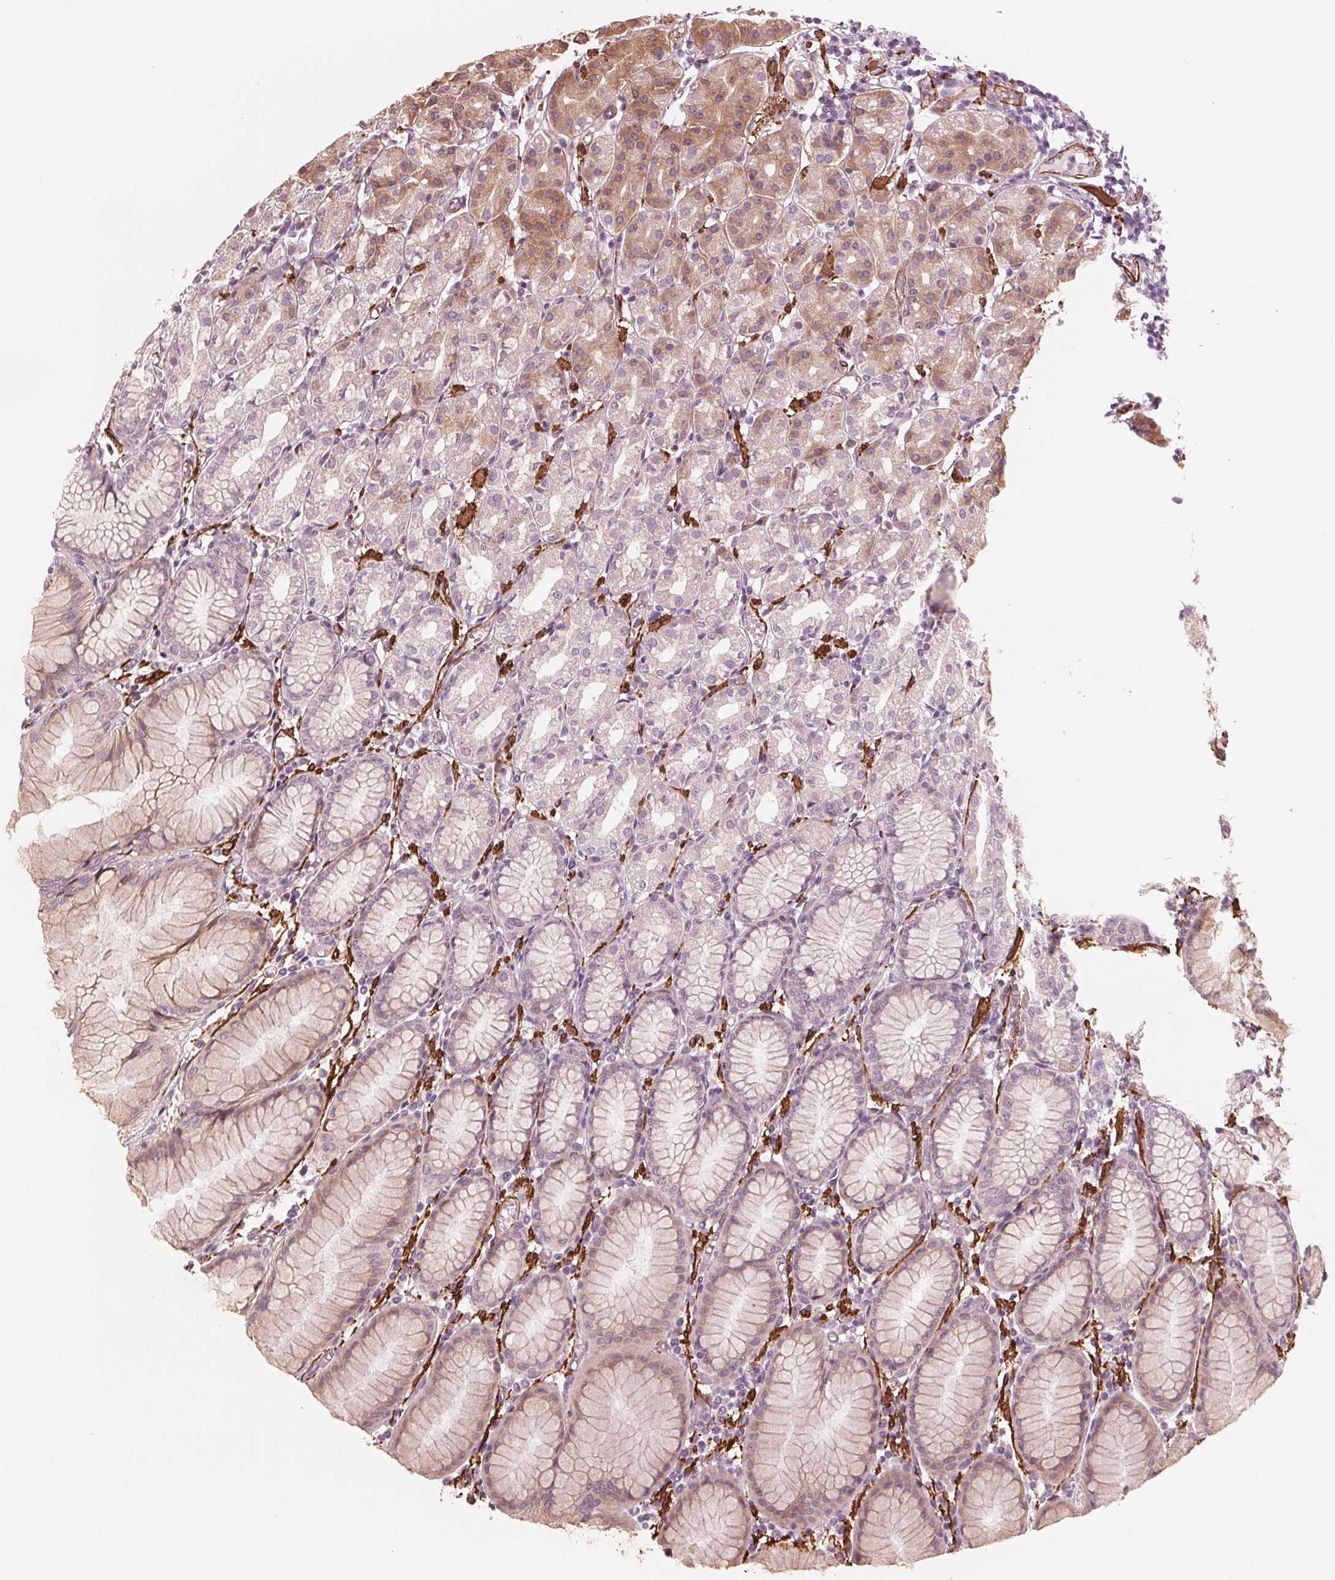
{"staining": {"intensity": "weak", "quantity": "<25%", "location": "cytoplasmic/membranous"}, "tissue": "stomach", "cell_type": "Glandular cells", "image_type": "normal", "snomed": [{"axis": "morphology", "description": "Normal tissue, NOS"}, {"axis": "topography", "description": "Stomach"}], "caption": "Immunohistochemistry (IHC) of benign human stomach displays no expression in glandular cells.", "gene": "MIER3", "patient": {"sex": "female", "age": 57}}